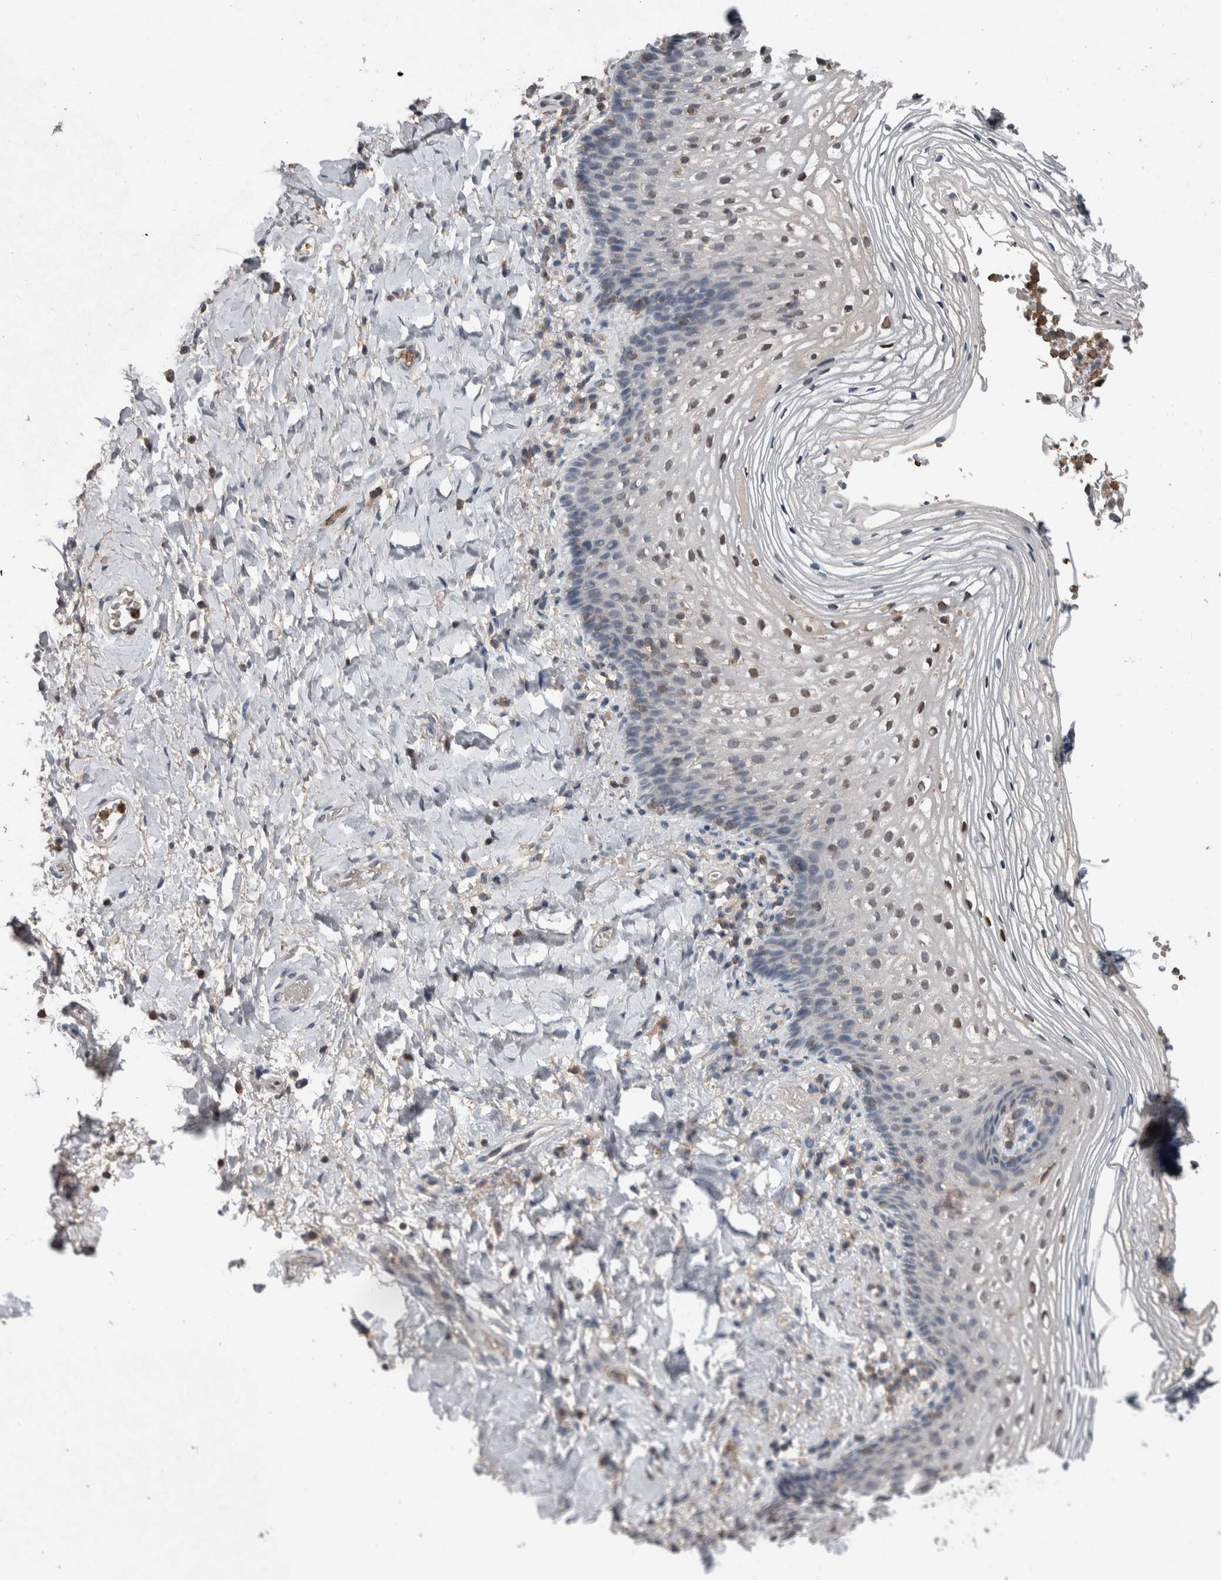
{"staining": {"intensity": "moderate", "quantity": "<25%", "location": "nuclear"}, "tissue": "vagina", "cell_type": "Squamous epithelial cells", "image_type": "normal", "snomed": [{"axis": "morphology", "description": "Normal tissue, NOS"}, {"axis": "topography", "description": "Vagina"}], "caption": "Squamous epithelial cells demonstrate moderate nuclear staining in approximately <25% of cells in unremarkable vagina.", "gene": "MAFF", "patient": {"sex": "female", "age": 60}}